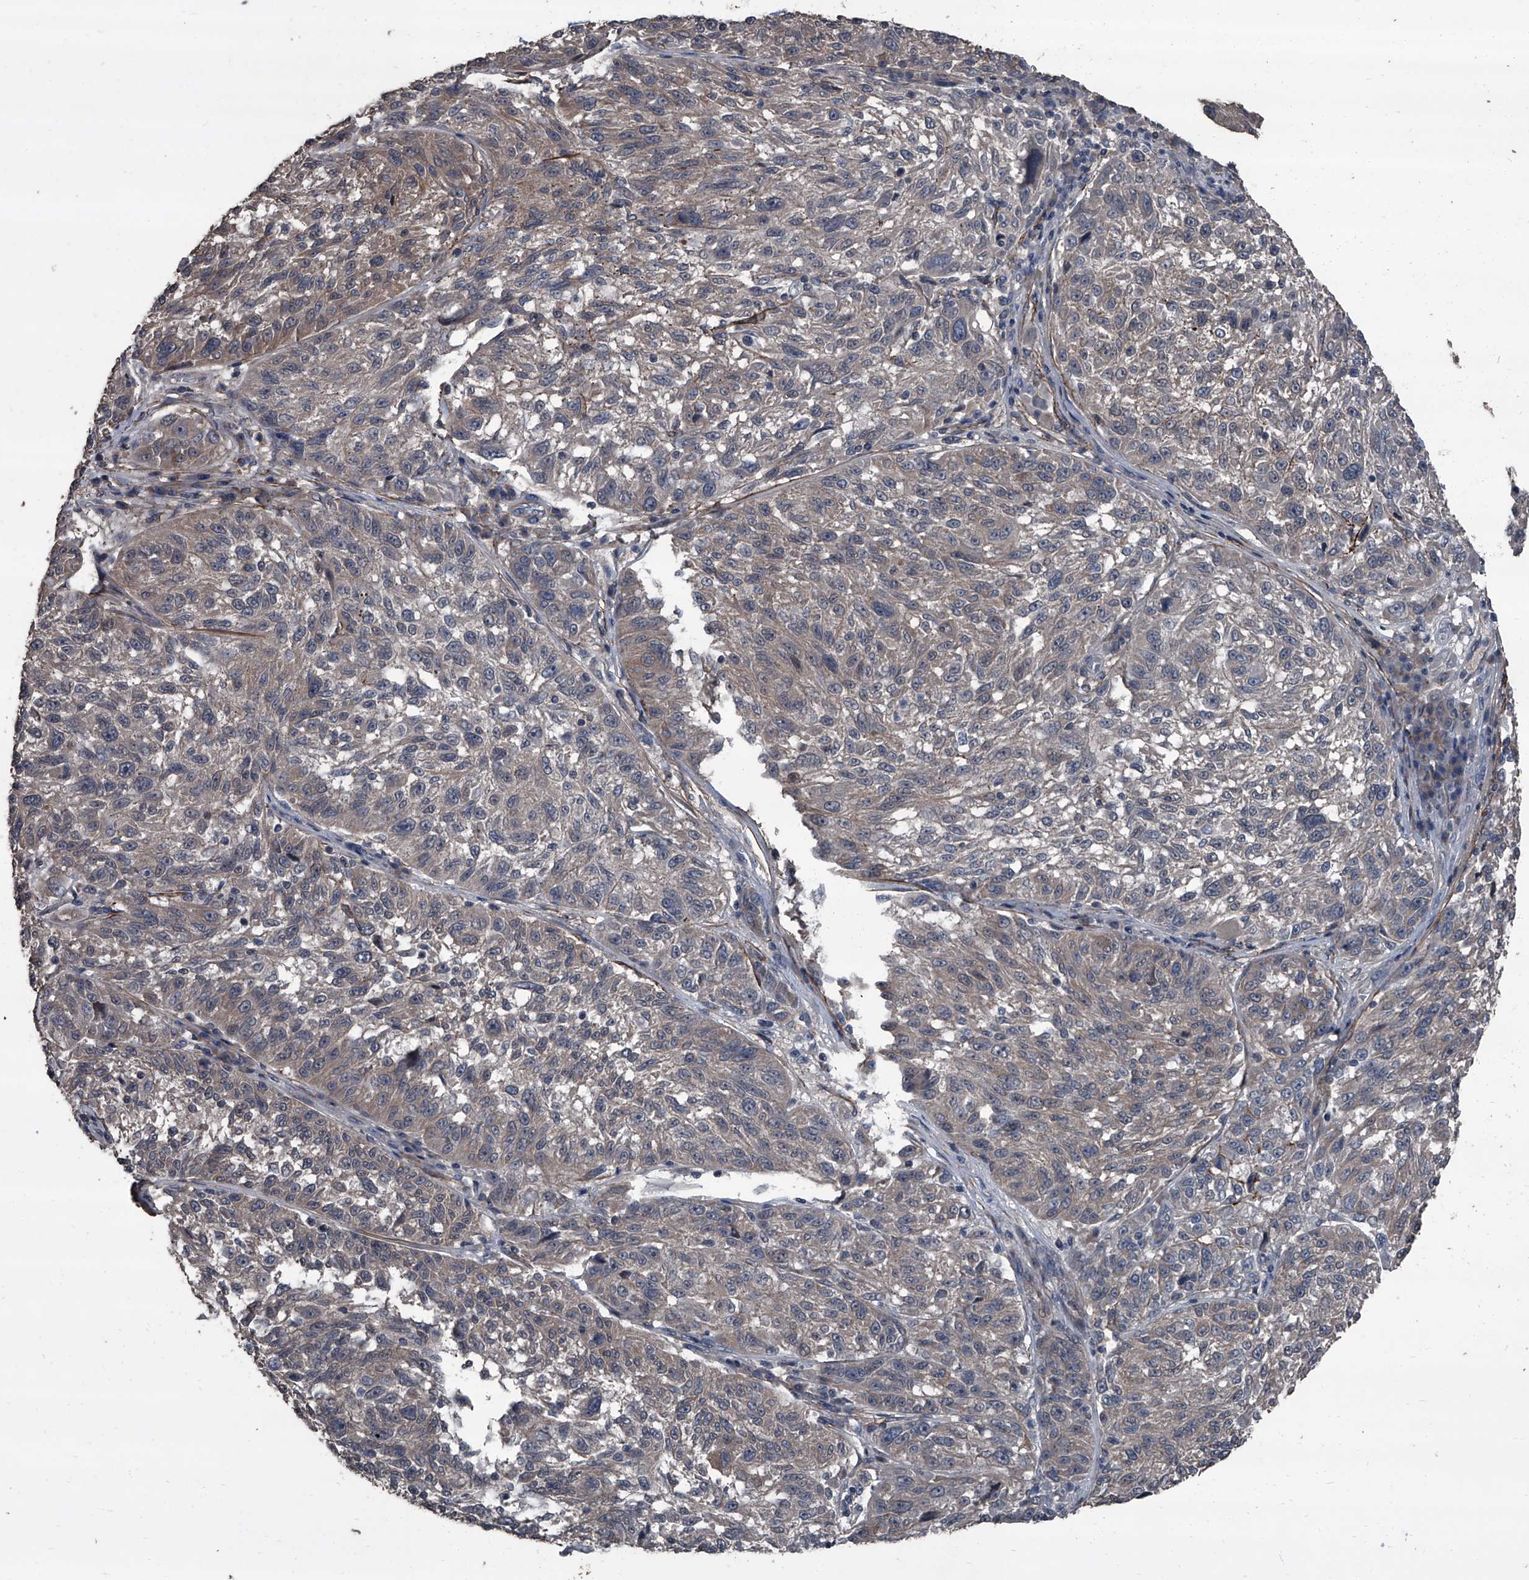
{"staining": {"intensity": "weak", "quantity": "<25%", "location": "cytoplasmic/membranous"}, "tissue": "melanoma", "cell_type": "Tumor cells", "image_type": "cancer", "snomed": [{"axis": "morphology", "description": "Malignant melanoma, NOS"}, {"axis": "topography", "description": "Skin"}], "caption": "Malignant melanoma was stained to show a protein in brown. There is no significant staining in tumor cells. The staining is performed using DAB (3,3'-diaminobenzidine) brown chromogen with nuclei counter-stained in using hematoxylin.", "gene": "OARD1", "patient": {"sex": "male", "age": 53}}